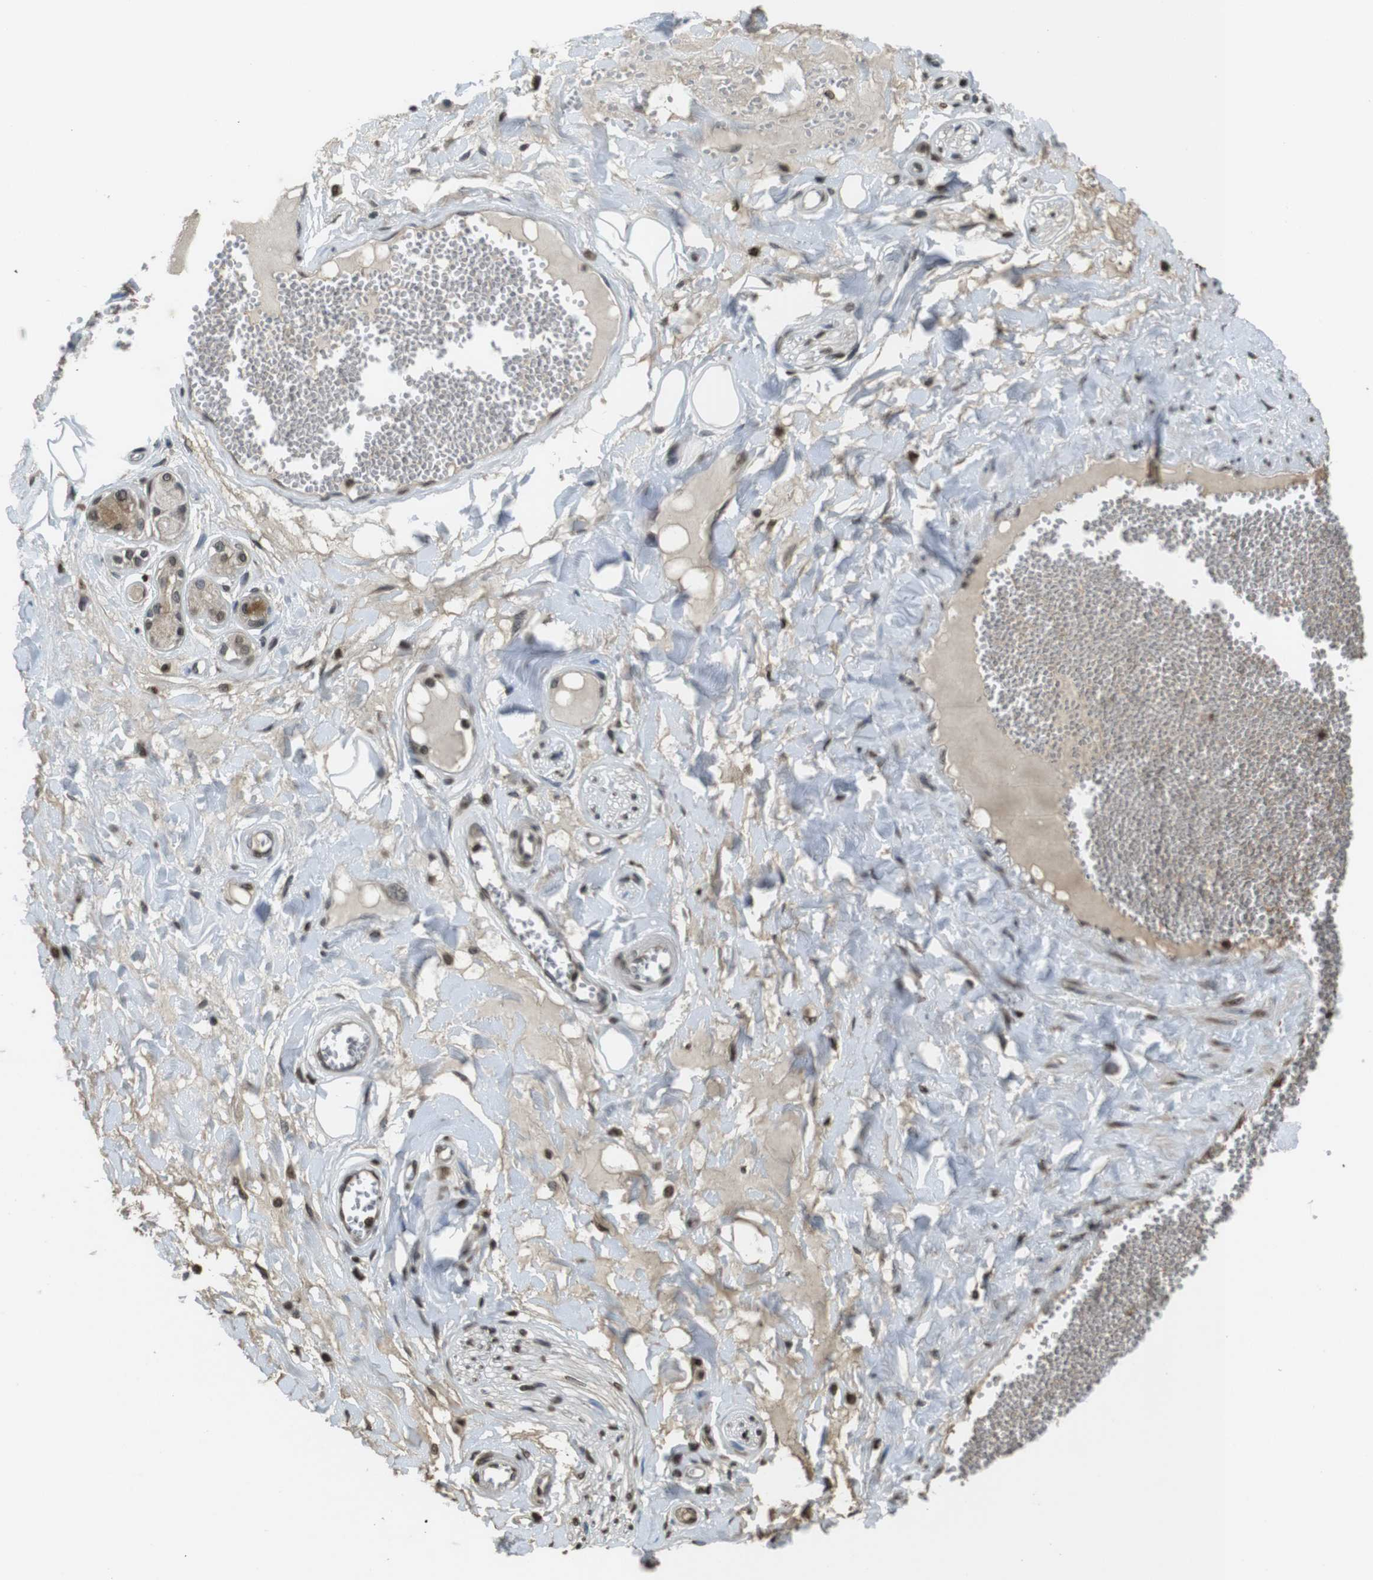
{"staining": {"intensity": "moderate", "quantity": ">75%", "location": "nuclear"}, "tissue": "adipose tissue", "cell_type": "Adipocytes", "image_type": "normal", "snomed": [{"axis": "morphology", "description": "Normal tissue, NOS"}, {"axis": "morphology", "description": "Inflammation, NOS"}, {"axis": "topography", "description": "Salivary gland"}, {"axis": "topography", "description": "Peripheral nerve tissue"}], "caption": "This image displays immunohistochemistry (IHC) staining of benign adipose tissue, with medium moderate nuclear expression in about >75% of adipocytes.", "gene": "MAF", "patient": {"sex": "female", "age": 75}}